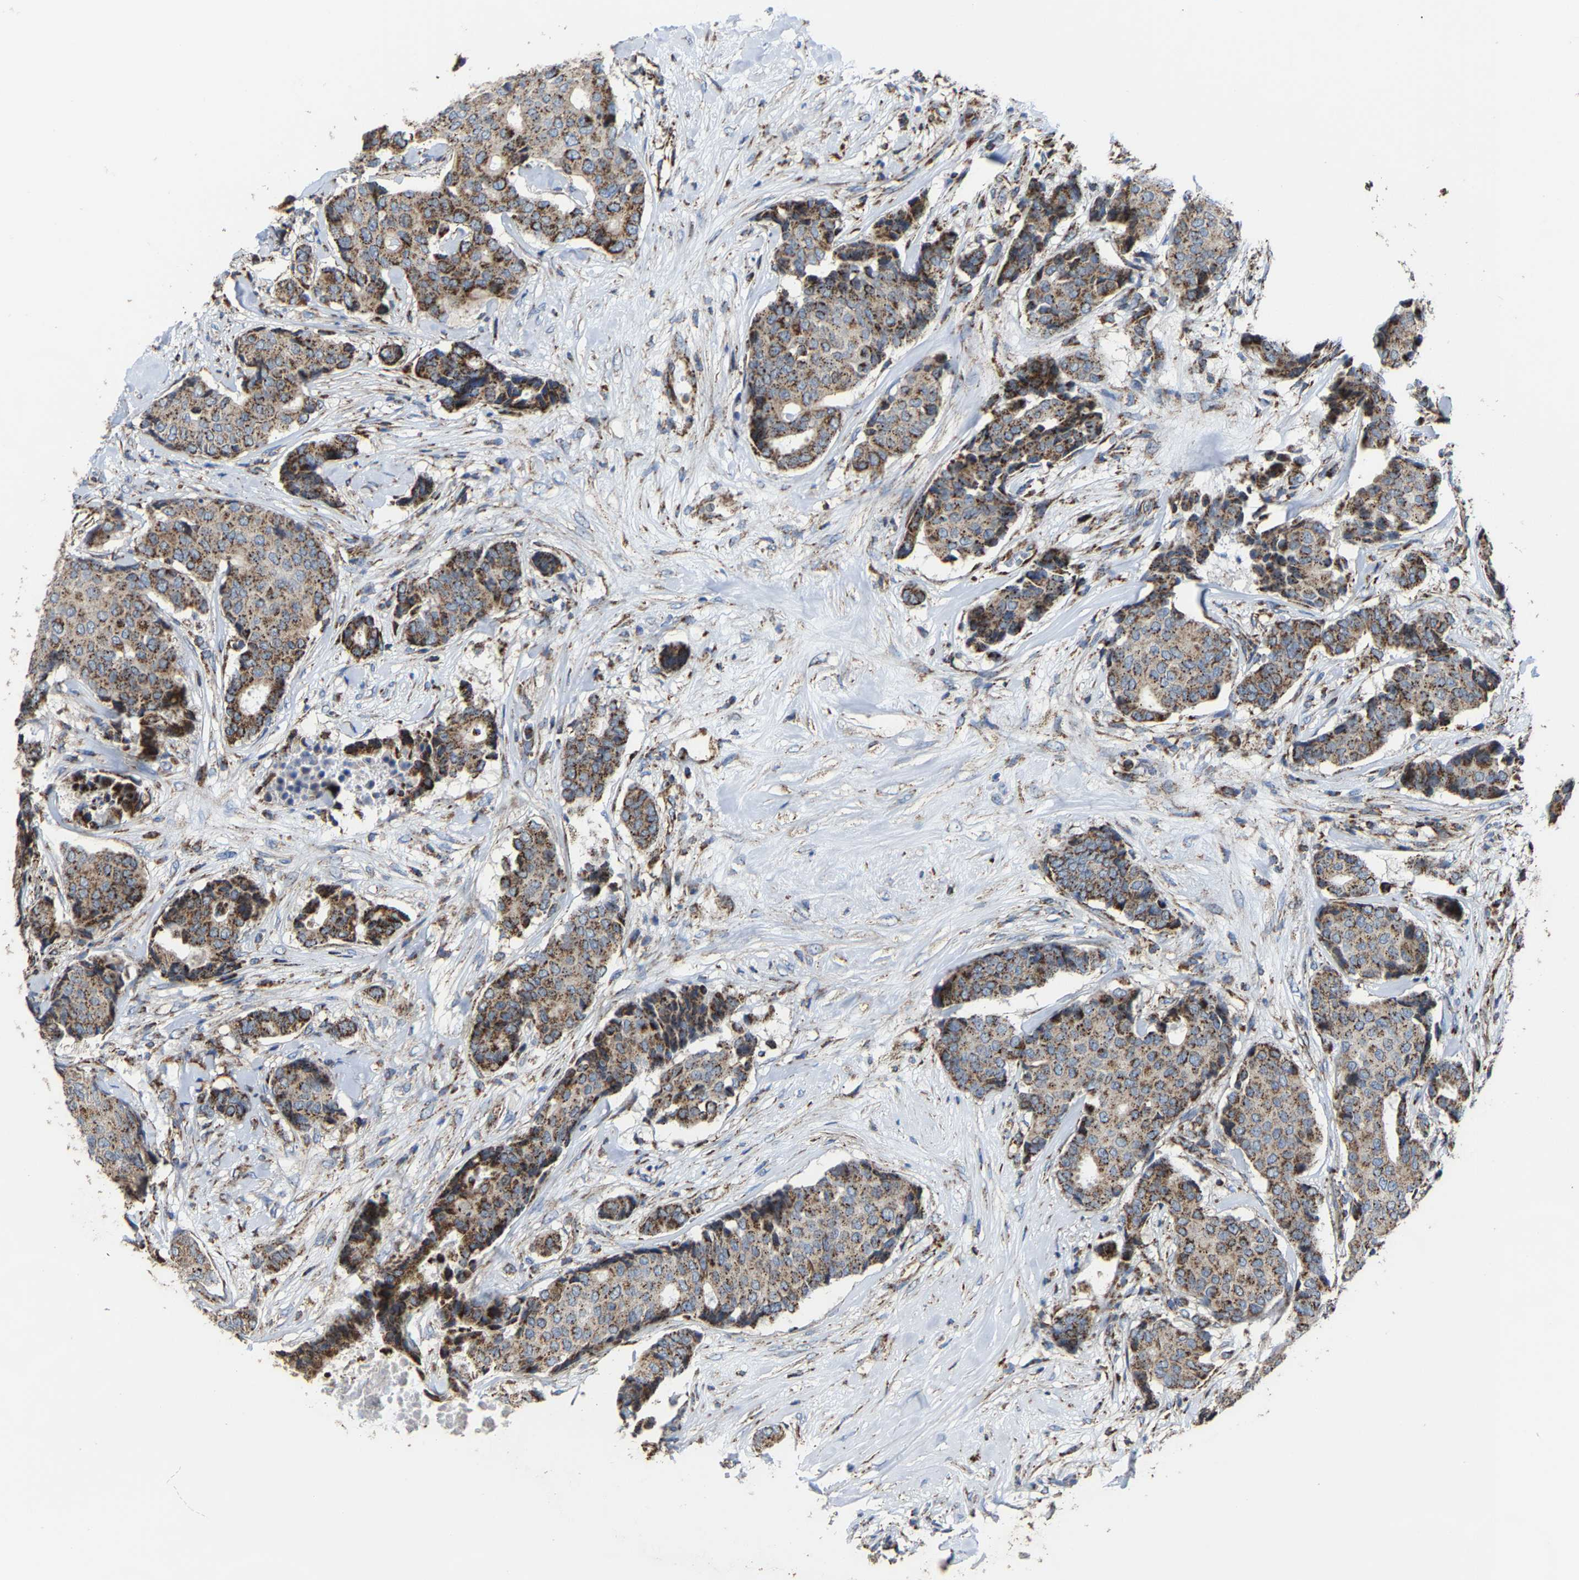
{"staining": {"intensity": "moderate", "quantity": ">75%", "location": "cytoplasmic/membranous"}, "tissue": "breast cancer", "cell_type": "Tumor cells", "image_type": "cancer", "snomed": [{"axis": "morphology", "description": "Duct carcinoma"}, {"axis": "topography", "description": "Breast"}], "caption": "DAB immunohistochemical staining of human breast cancer (invasive ductal carcinoma) reveals moderate cytoplasmic/membranous protein positivity in approximately >75% of tumor cells.", "gene": "NDUFV3", "patient": {"sex": "female", "age": 75}}